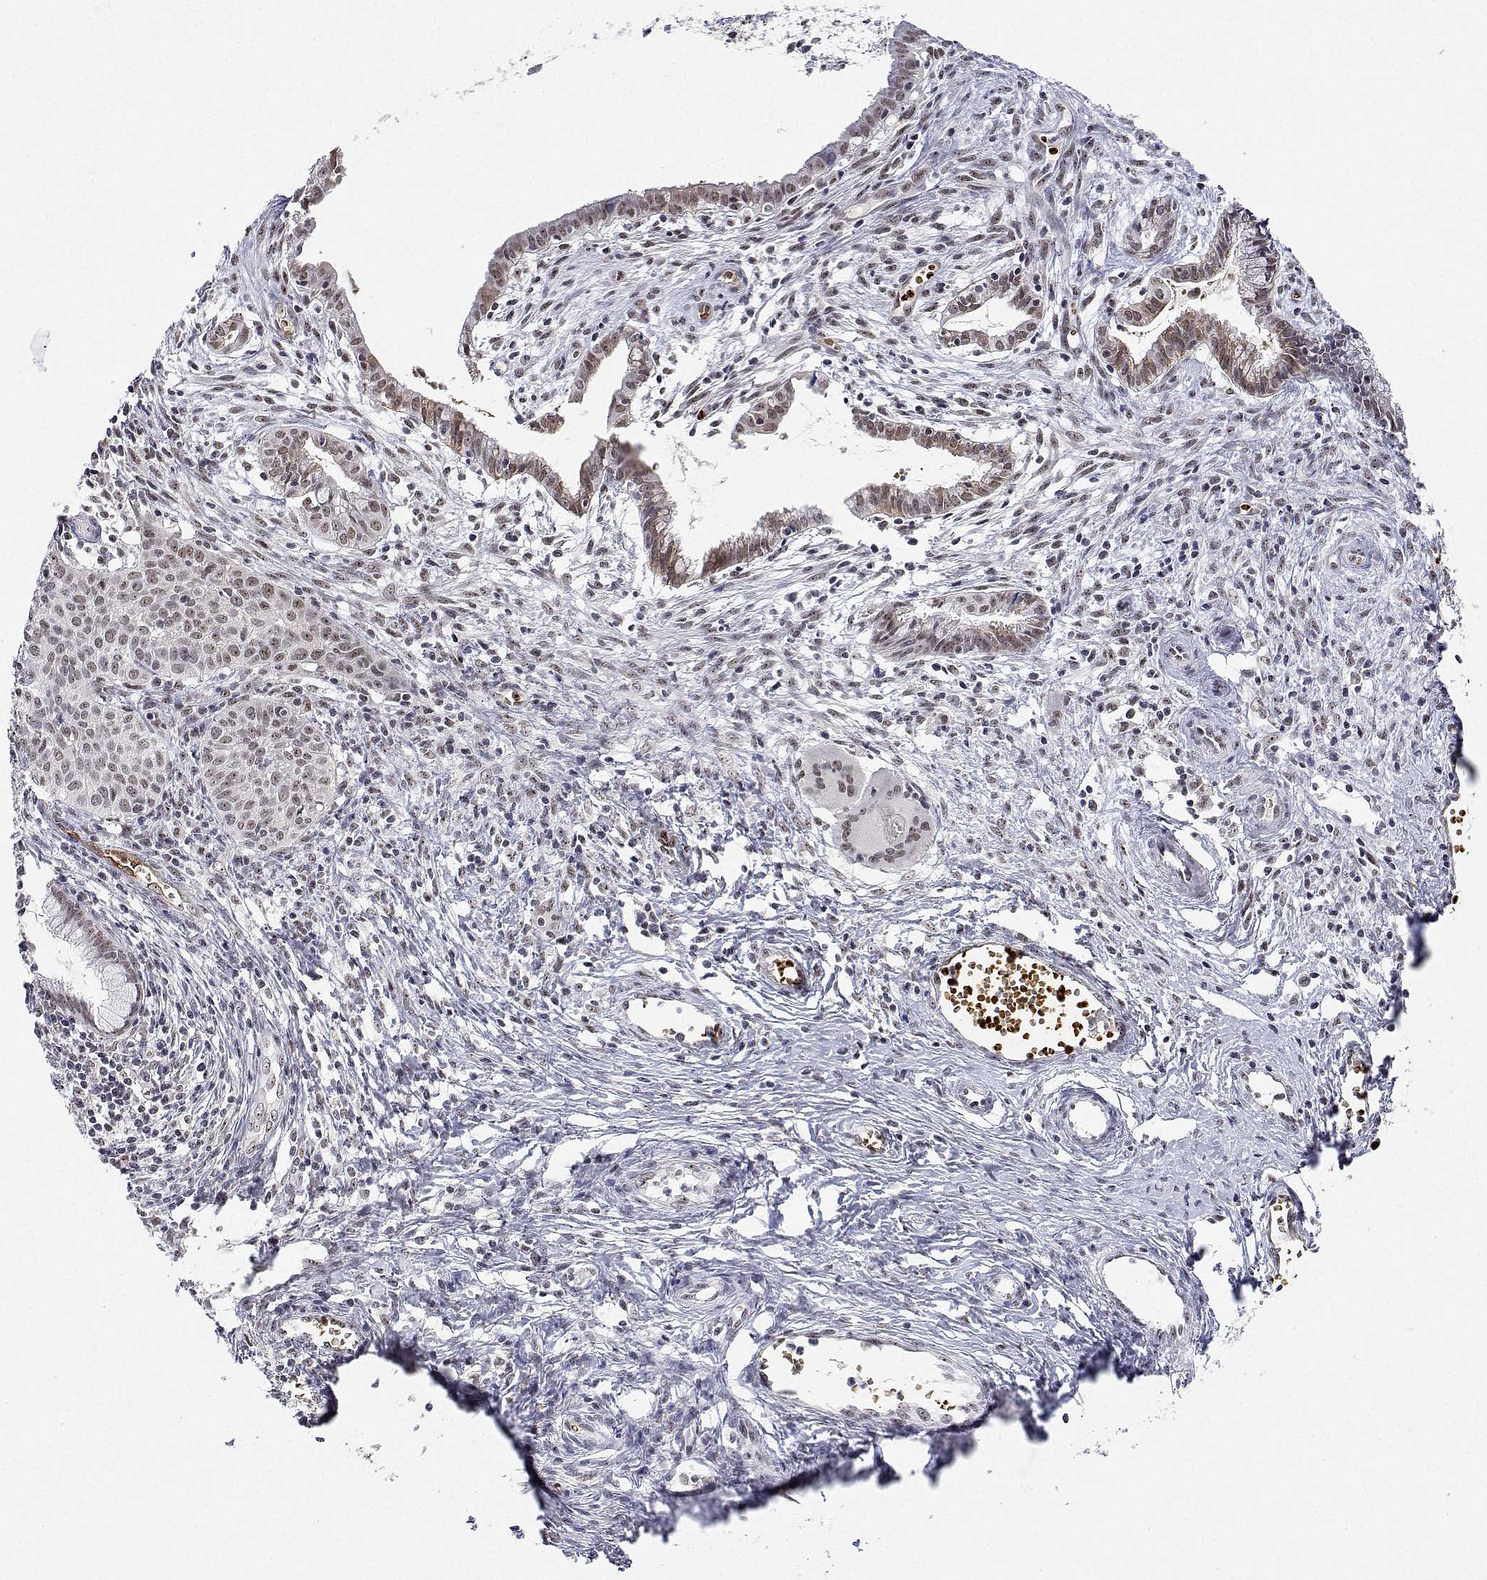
{"staining": {"intensity": "moderate", "quantity": "25%-75%", "location": "nuclear"}, "tissue": "cervical cancer", "cell_type": "Tumor cells", "image_type": "cancer", "snomed": [{"axis": "morphology", "description": "Squamous cell carcinoma, NOS"}, {"axis": "topography", "description": "Cervix"}], "caption": "Tumor cells exhibit medium levels of moderate nuclear positivity in about 25%-75% of cells in cervical cancer (squamous cell carcinoma).", "gene": "ADAR", "patient": {"sex": "female", "age": 38}}